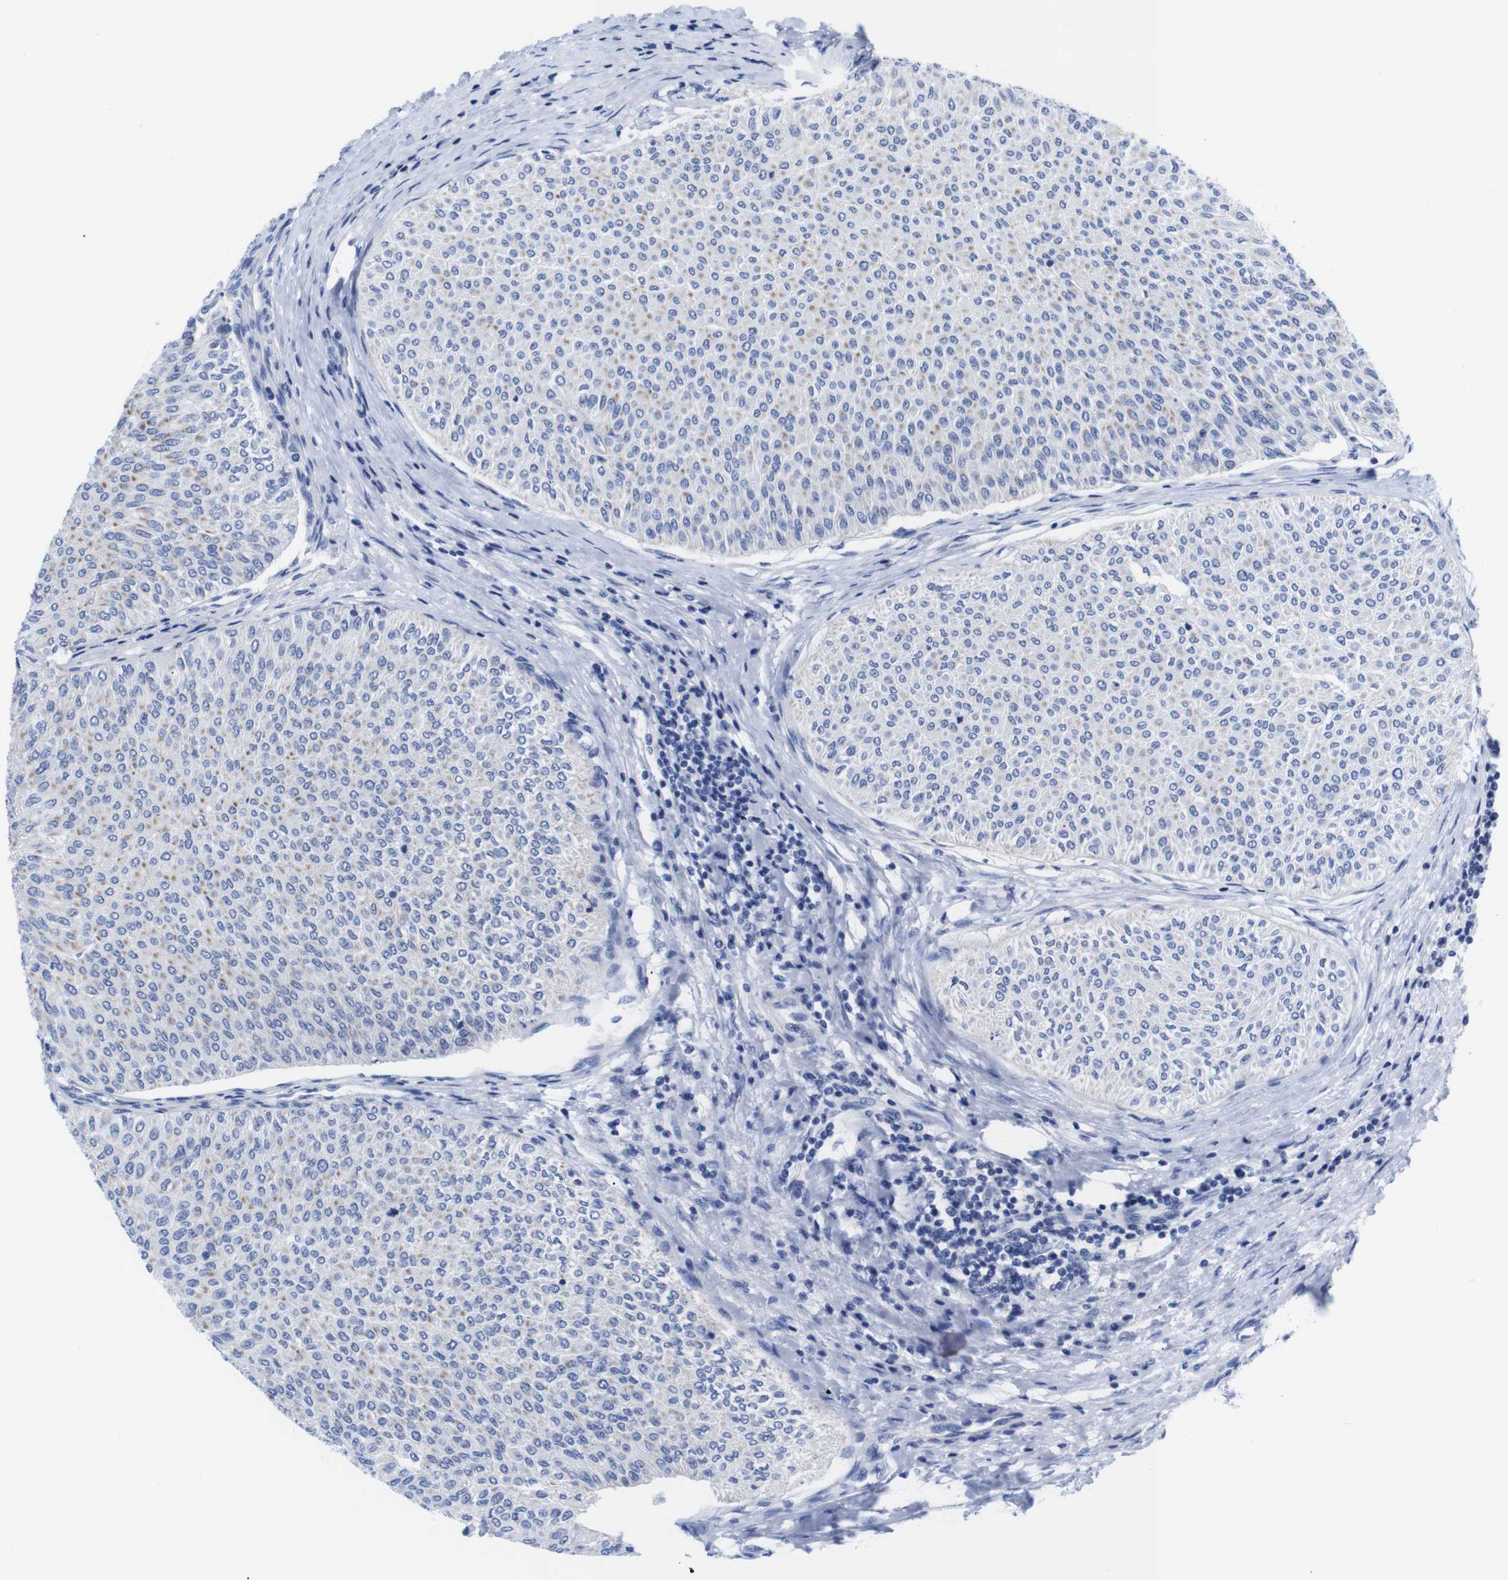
{"staining": {"intensity": "moderate", "quantity": "<25%", "location": "cytoplasmic/membranous"}, "tissue": "urothelial cancer", "cell_type": "Tumor cells", "image_type": "cancer", "snomed": [{"axis": "morphology", "description": "Urothelial carcinoma, Low grade"}, {"axis": "topography", "description": "Urinary bladder"}], "caption": "Tumor cells show moderate cytoplasmic/membranous staining in about <25% of cells in low-grade urothelial carcinoma.", "gene": "LRRC55", "patient": {"sex": "male", "age": 78}}